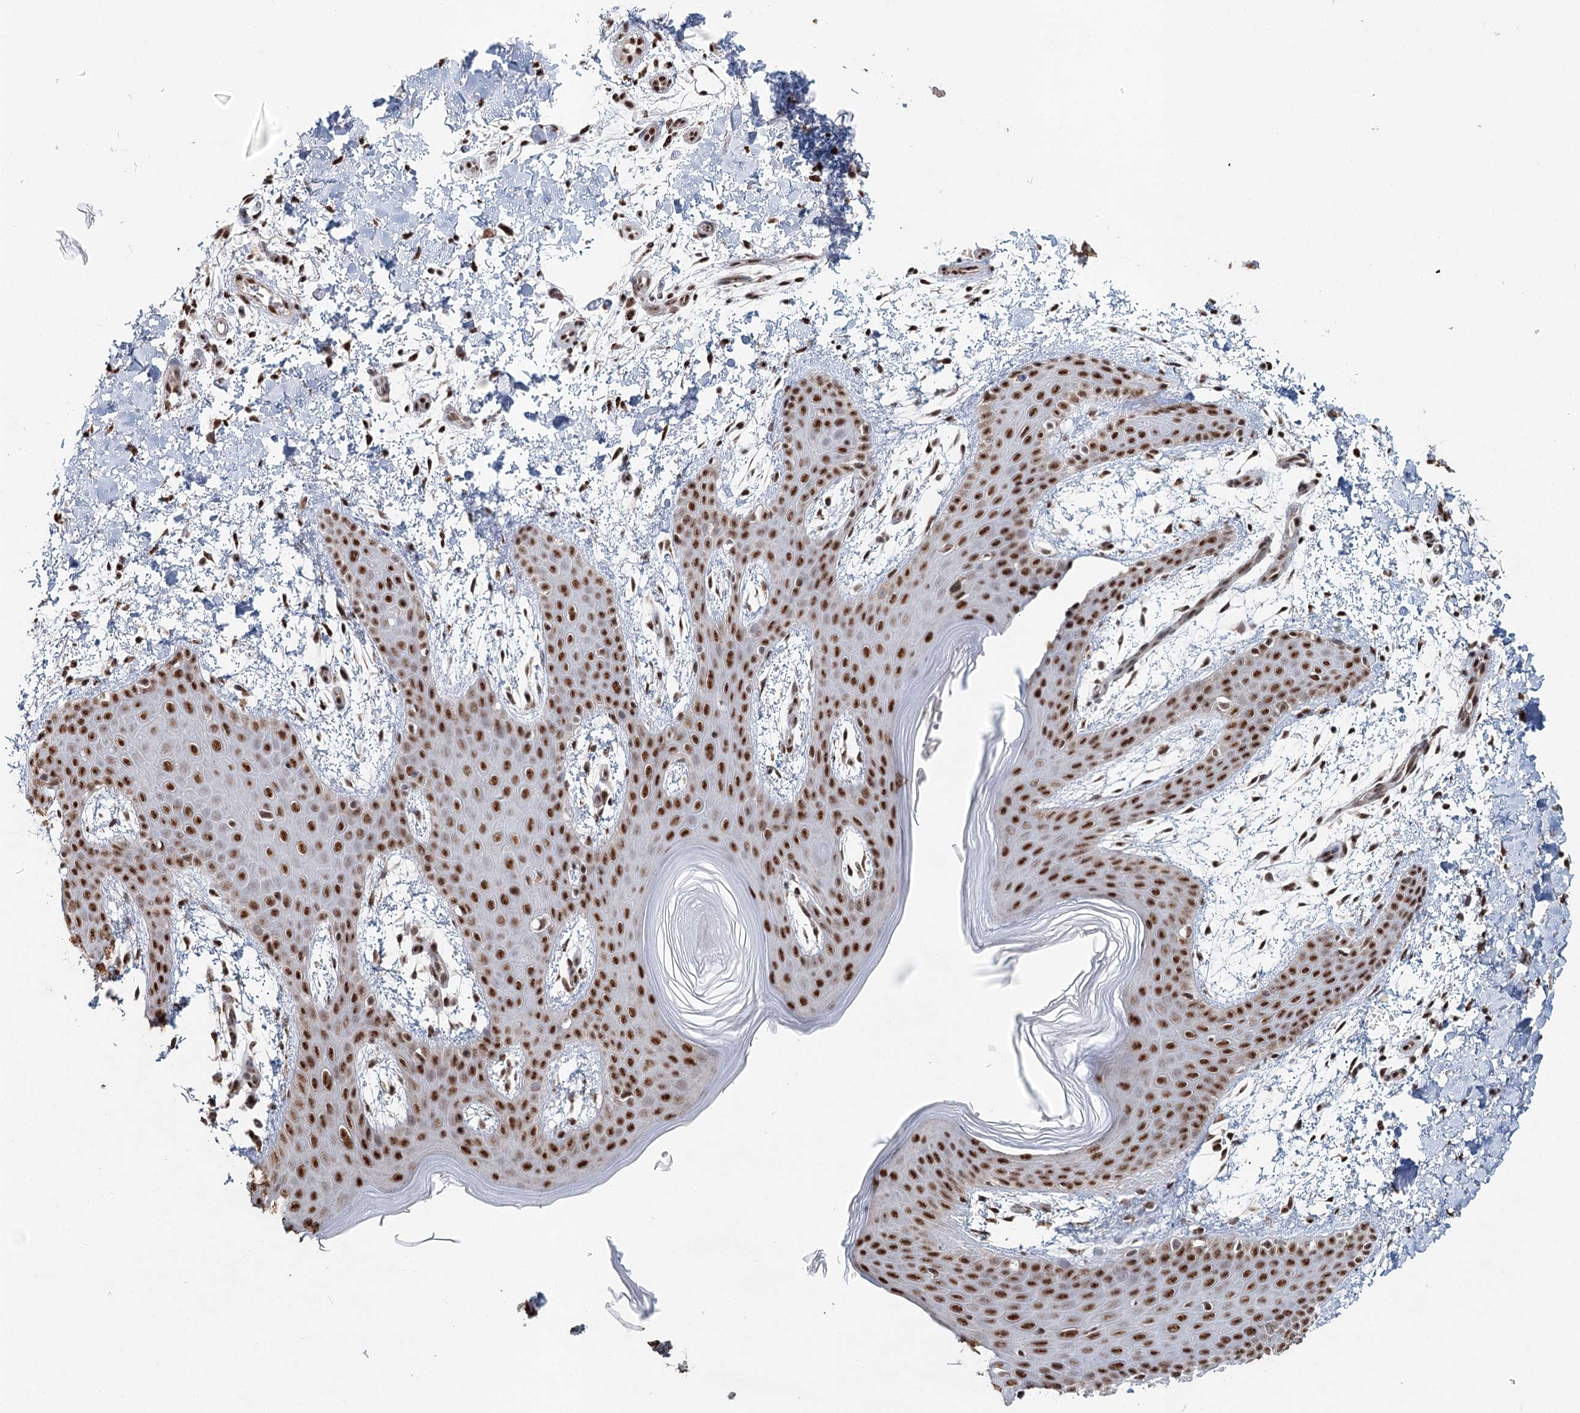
{"staining": {"intensity": "strong", "quantity": ">75%", "location": "nuclear"}, "tissue": "skin", "cell_type": "Fibroblasts", "image_type": "normal", "snomed": [{"axis": "morphology", "description": "Normal tissue, NOS"}, {"axis": "topography", "description": "Skin"}], "caption": "A histopathology image of skin stained for a protein shows strong nuclear brown staining in fibroblasts. The staining is performed using DAB brown chromogen to label protein expression. The nuclei are counter-stained blue using hematoxylin.", "gene": "GPALPP1", "patient": {"sex": "male", "age": 36}}